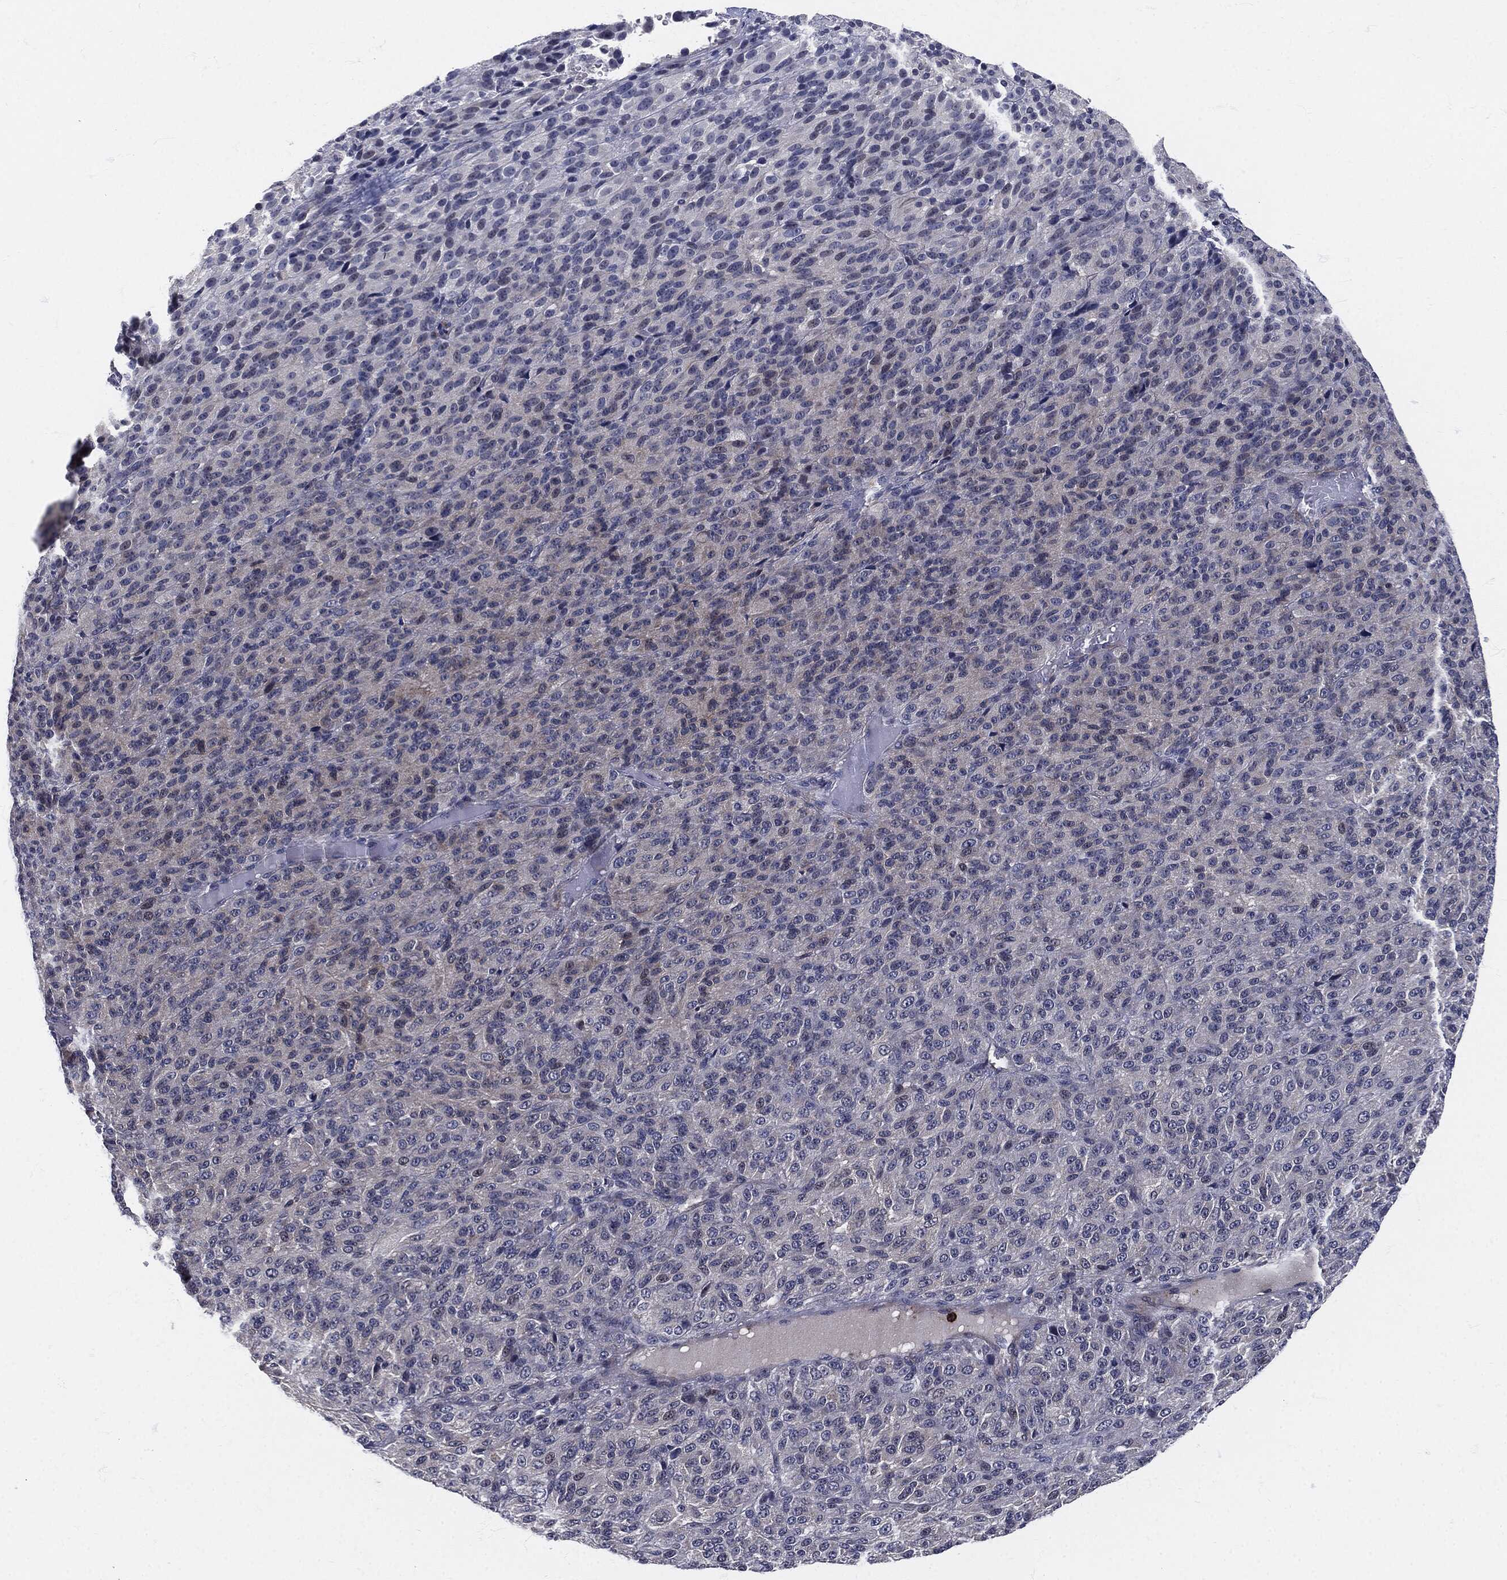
{"staining": {"intensity": "negative", "quantity": "none", "location": "none"}, "tissue": "melanoma", "cell_type": "Tumor cells", "image_type": "cancer", "snomed": [{"axis": "morphology", "description": "Malignant melanoma, Metastatic site"}, {"axis": "topography", "description": "Brain"}], "caption": "High power microscopy photomicrograph of an IHC histopathology image of malignant melanoma (metastatic site), revealing no significant staining in tumor cells.", "gene": "MPO", "patient": {"sex": "female", "age": 56}}